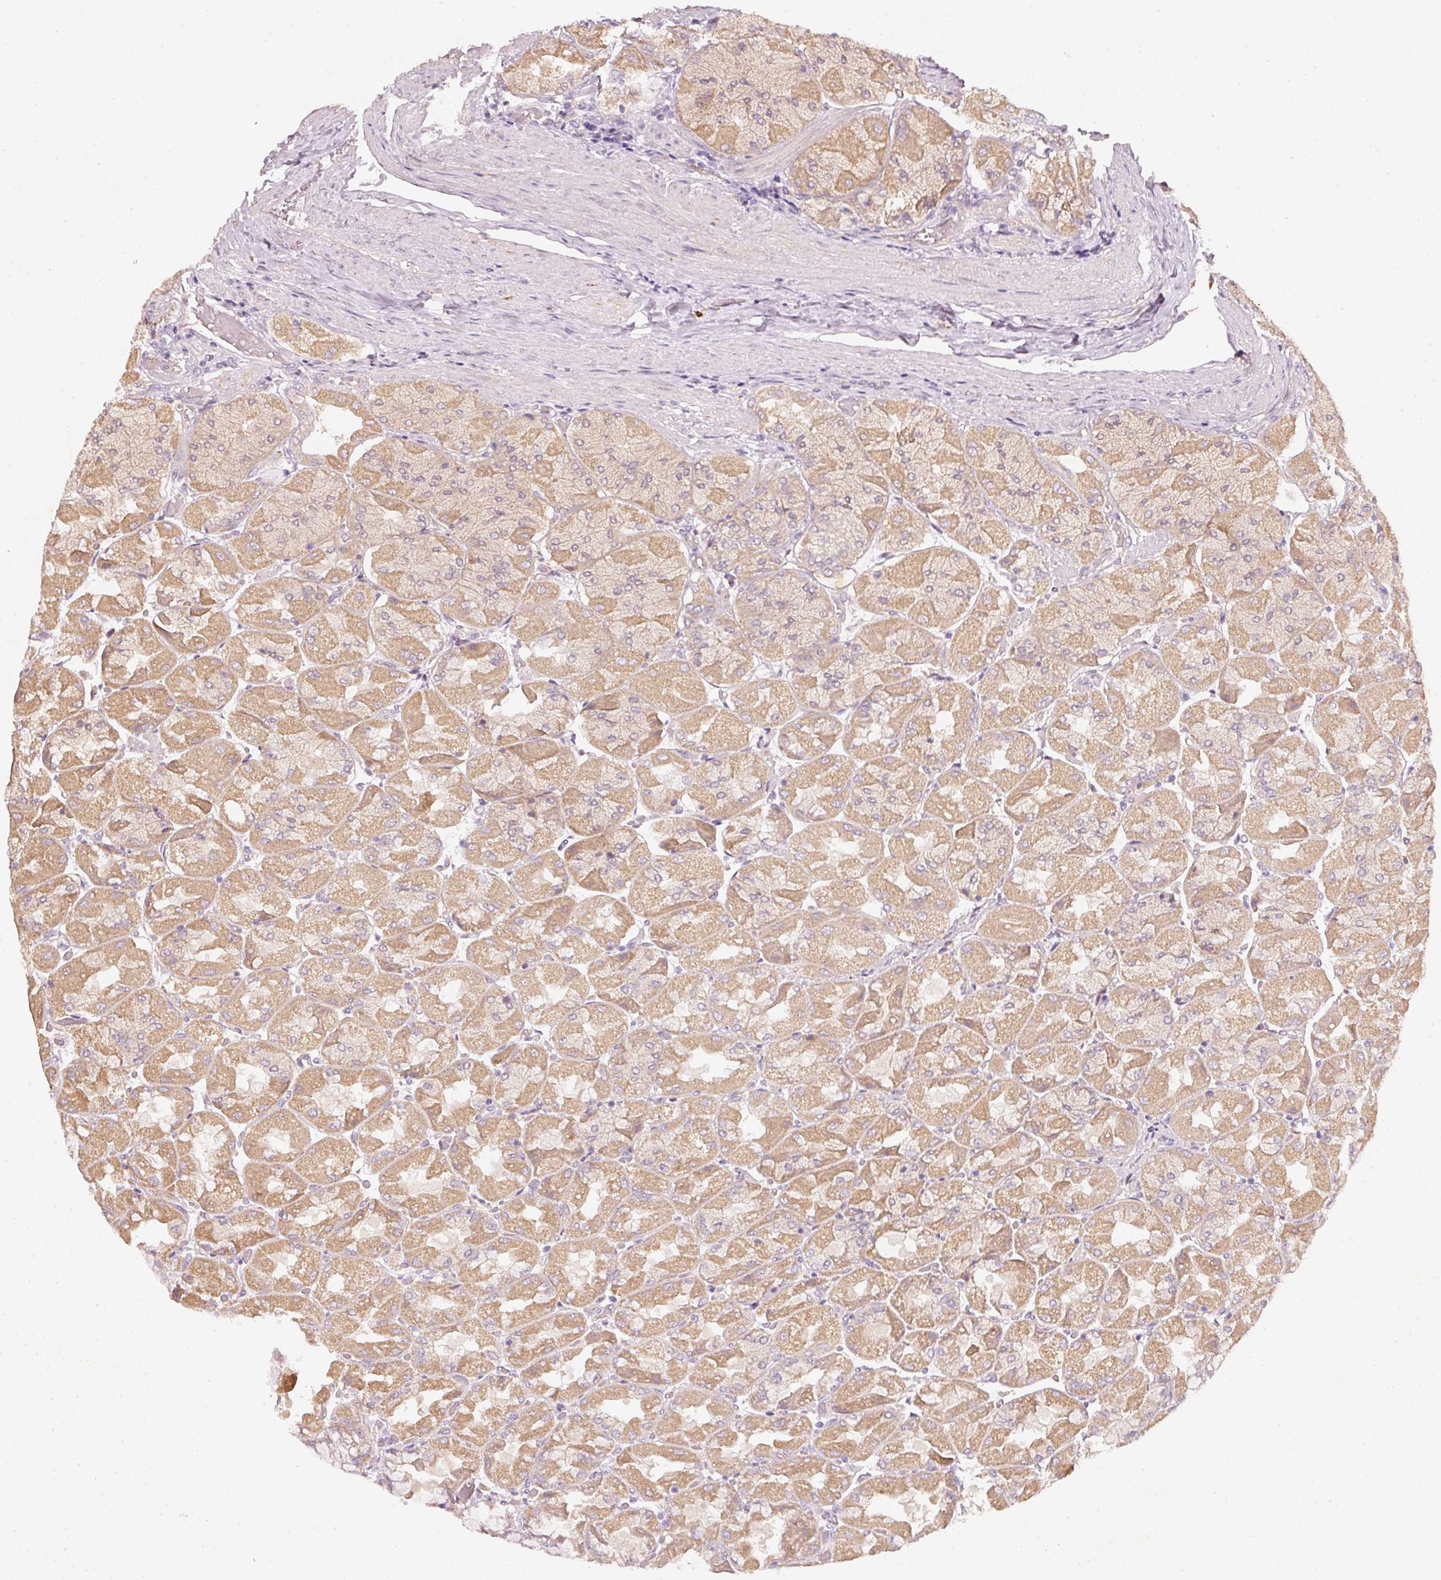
{"staining": {"intensity": "moderate", "quantity": ">75%", "location": "cytoplasmic/membranous"}, "tissue": "stomach", "cell_type": "Glandular cells", "image_type": "normal", "snomed": [{"axis": "morphology", "description": "Normal tissue, NOS"}, {"axis": "topography", "description": "Stomach"}], "caption": "A brown stain shows moderate cytoplasmic/membranous positivity of a protein in glandular cells of normal human stomach. Using DAB (3,3'-diaminobenzidine) (brown) and hematoxylin (blue) stains, captured at high magnification using brightfield microscopy.", "gene": "RGL2", "patient": {"sex": "female", "age": 61}}